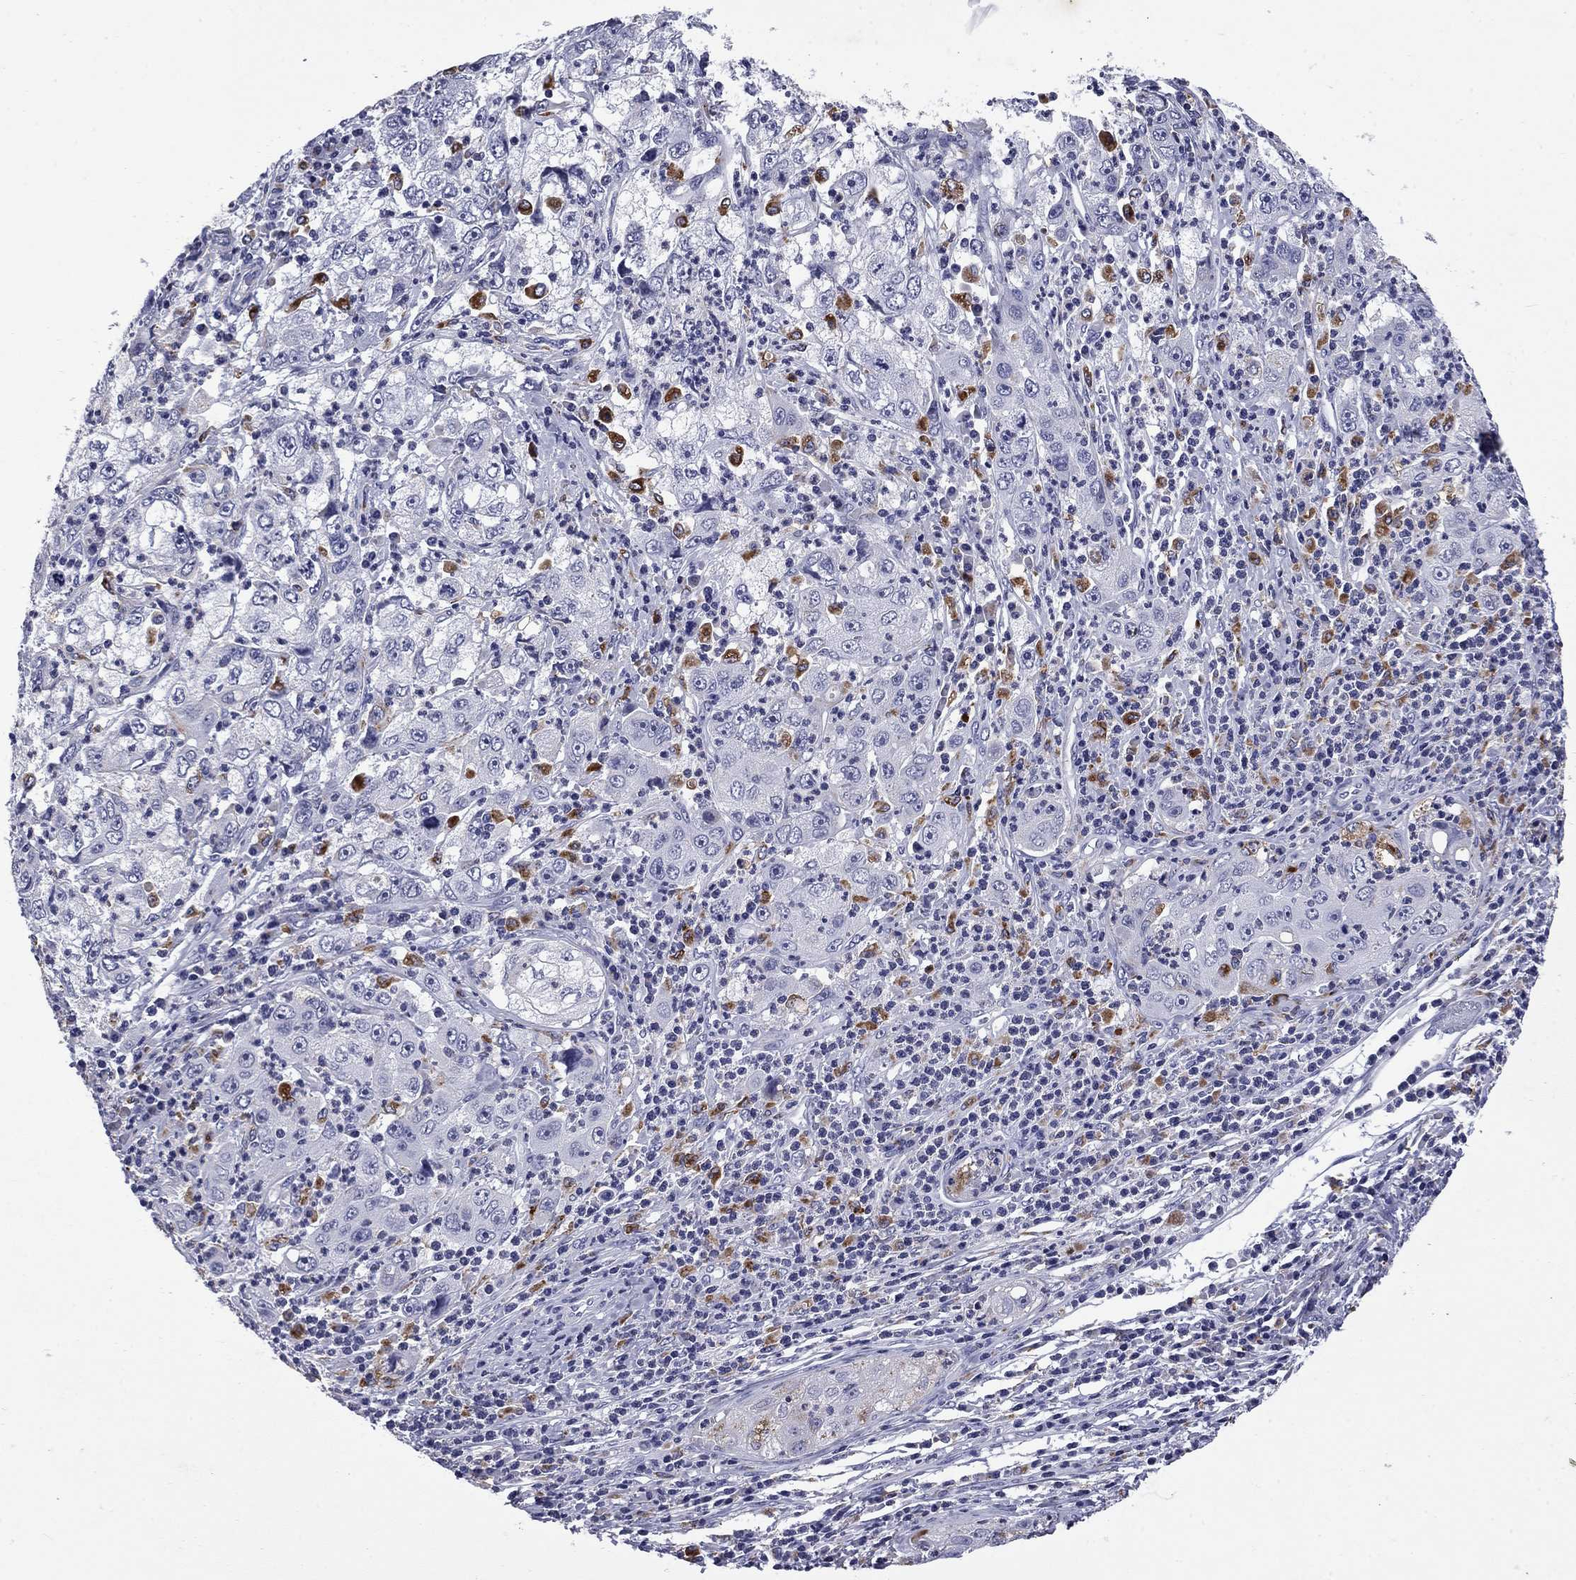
{"staining": {"intensity": "negative", "quantity": "none", "location": "none"}, "tissue": "cervical cancer", "cell_type": "Tumor cells", "image_type": "cancer", "snomed": [{"axis": "morphology", "description": "Squamous cell carcinoma, NOS"}, {"axis": "topography", "description": "Cervix"}], "caption": "A photomicrograph of cervical cancer stained for a protein demonstrates no brown staining in tumor cells. (Brightfield microscopy of DAB (3,3'-diaminobenzidine) IHC at high magnification).", "gene": "MADCAM1", "patient": {"sex": "female", "age": 36}}